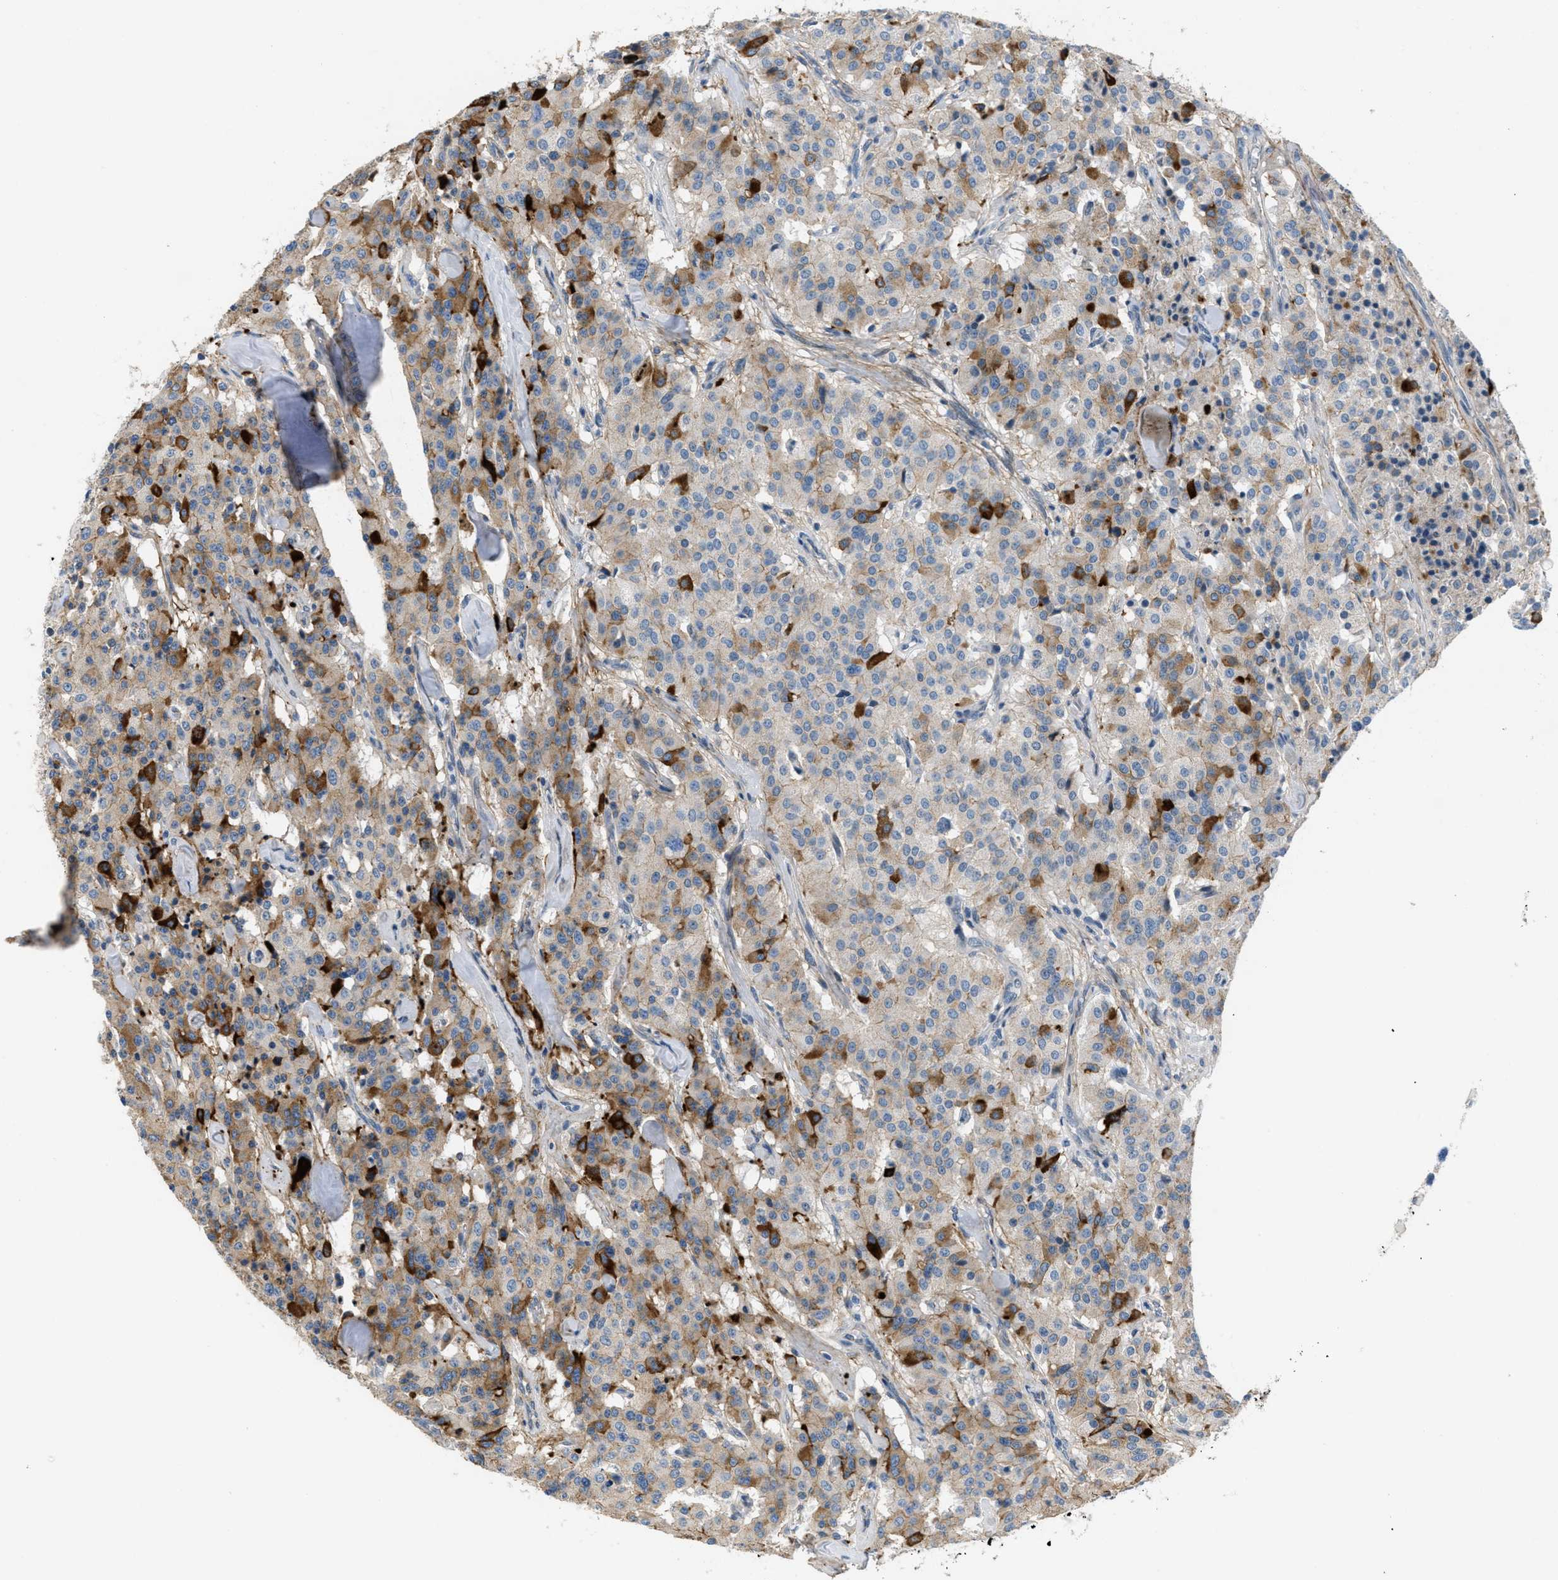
{"staining": {"intensity": "moderate", "quantity": "<25%", "location": "cytoplasmic/membranous"}, "tissue": "carcinoid", "cell_type": "Tumor cells", "image_type": "cancer", "snomed": [{"axis": "morphology", "description": "Carcinoid, malignant, NOS"}, {"axis": "topography", "description": "Lung"}], "caption": "Immunohistochemical staining of human malignant carcinoid exhibits moderate cytoplasmic/membranous protein positivity in approximately <25% of tumor cells.", "gene": "FBN1", "patient": {"sex": "male", "age": 30}}